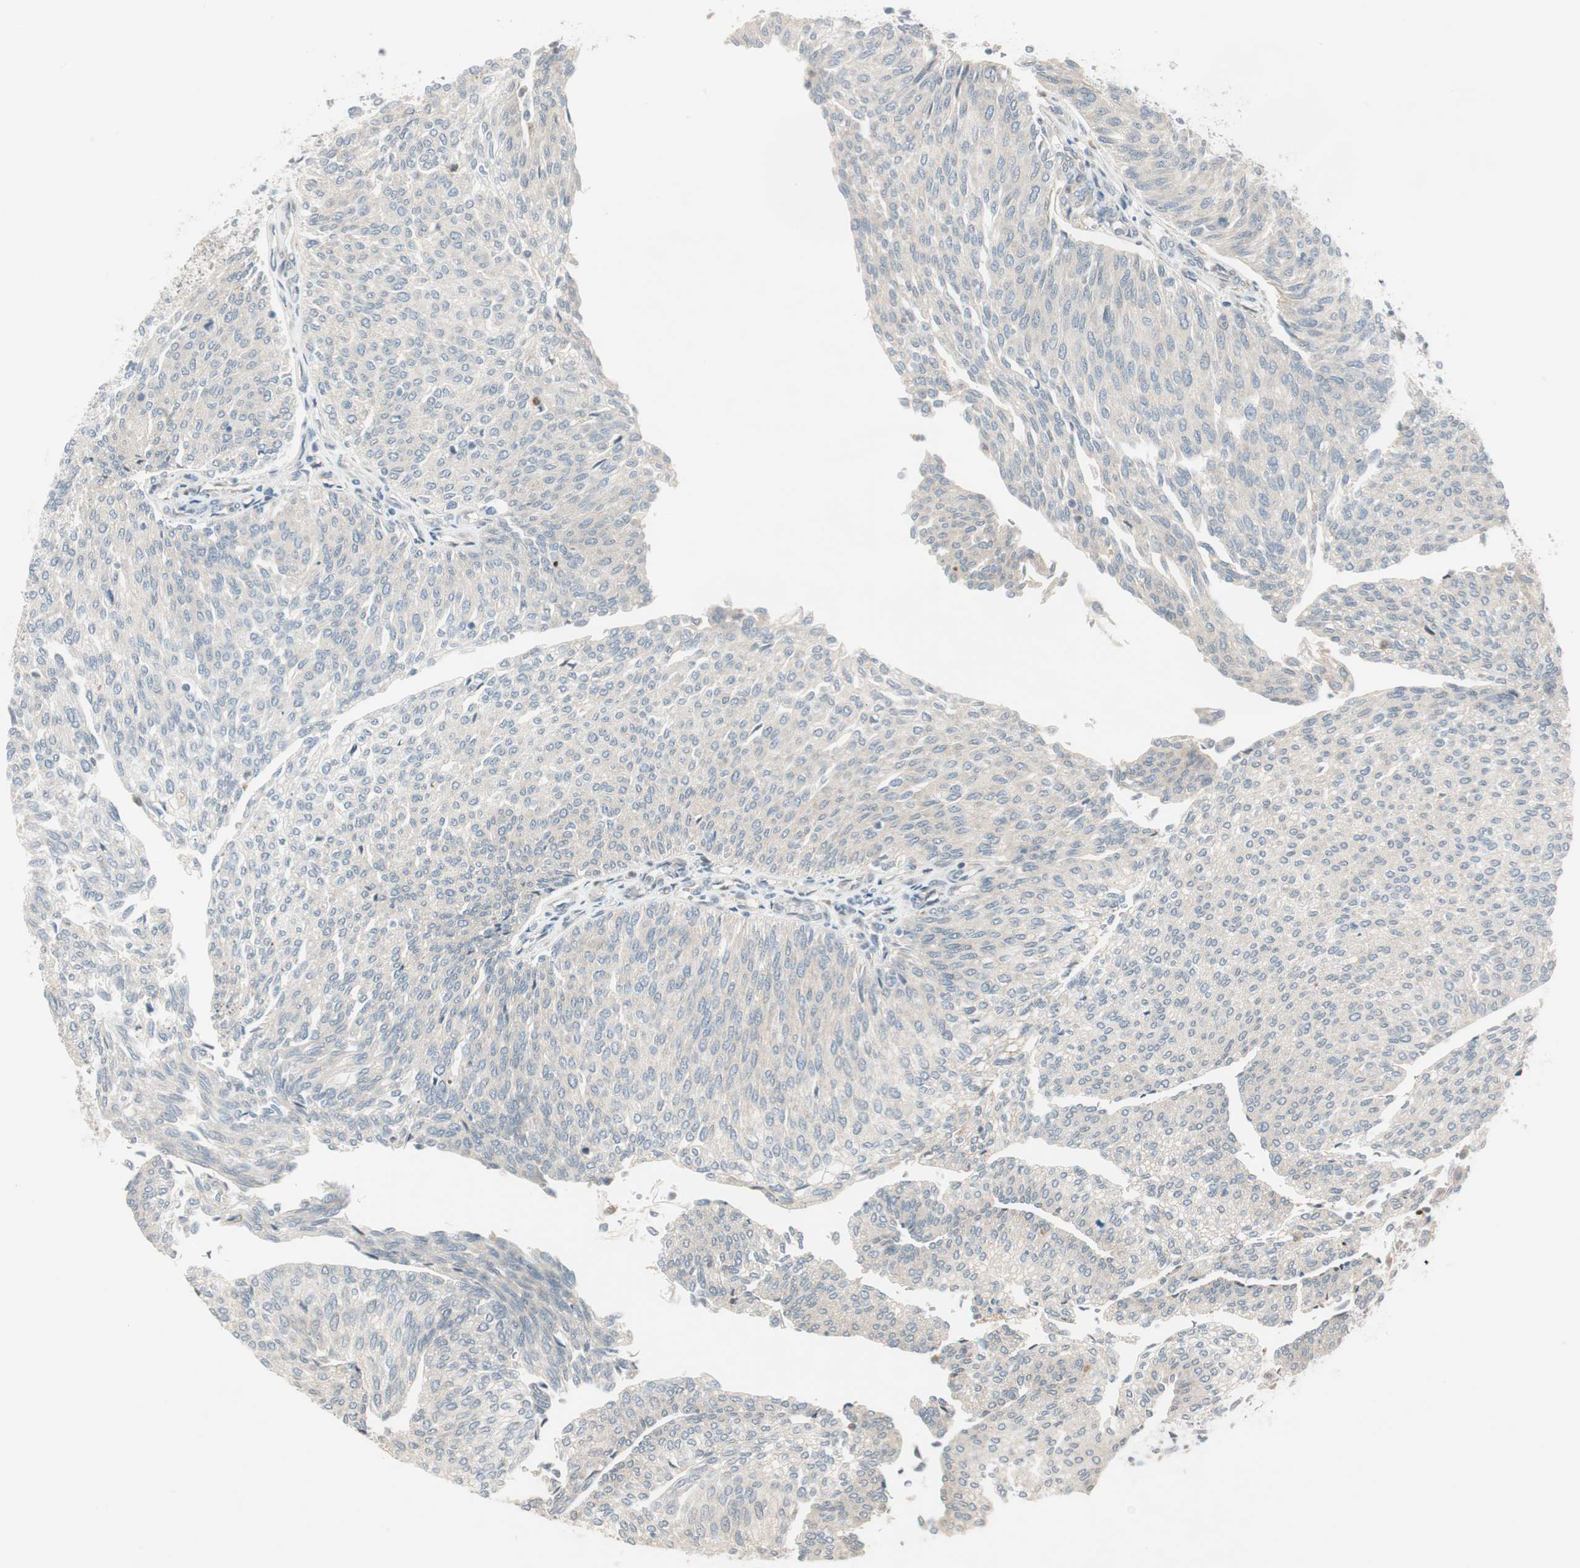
{"staining": {"intensity": "negative", "quantity": "none", "location": "none"}, "tissue": "urothelial cancer", "cell_type": "Tumor cells", "image_type": "cancer", "snomed": [{"axis": "morphology", "description": "Urothelial carcinoma, Low grade"}, {"axis": "topography", "description": "Urinary bladder"}], "caption": "Immunohistochemistry (IHC) micrograph of human low-grade urothelial carcinoma stained for a protein (brown), which shows no positivity in tumor cells. The staining is performed using DAB (3,3'-diaminobenzidine) brown chromogen with nuclei counter-stained in using hematoxylin.", "gene": "CGRRF1", "patient": {"sex": "female", "age": 79}}